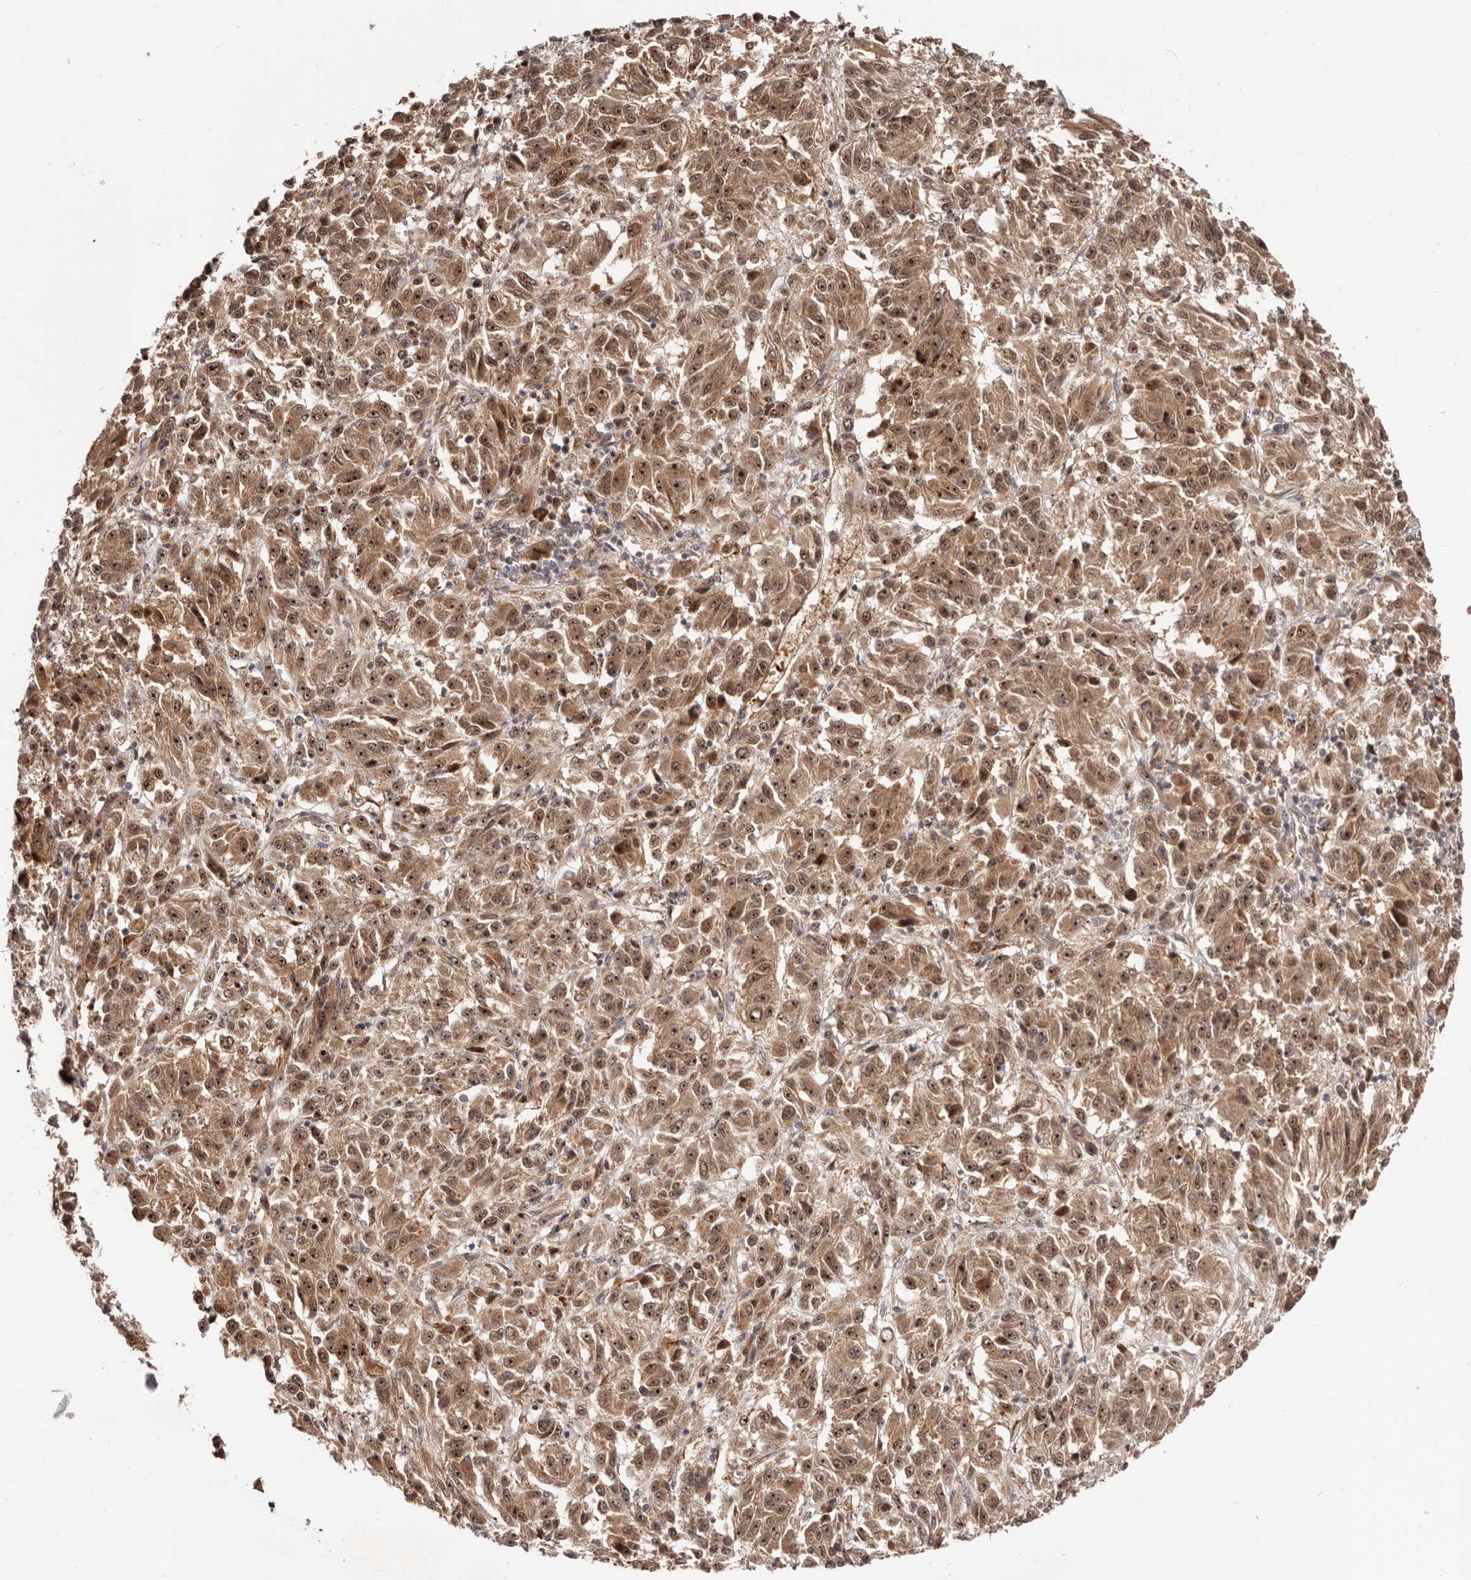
{"staining": {"intensity": "strong", "quantity": ">75%", "location": "cytoplasmic/membranous,nuclear"}, "tissue": "melanoma", "cell_type": "Tumor cells", "image_type": "cancer", "snomed": [{"axis": "morphology", "description": "Malignant melanoma, Metastatic site"}, {"axis": "topography", "description": "Lung"}], "caption": "The image displays a brown stain indicating the presence of a protein in the cytoplasmic/membranous and nuclear of tumor cells in malignant melanoma (metastatic site).", "gene": "APOL6", "patient": {"sex": "male", "age": 64}}